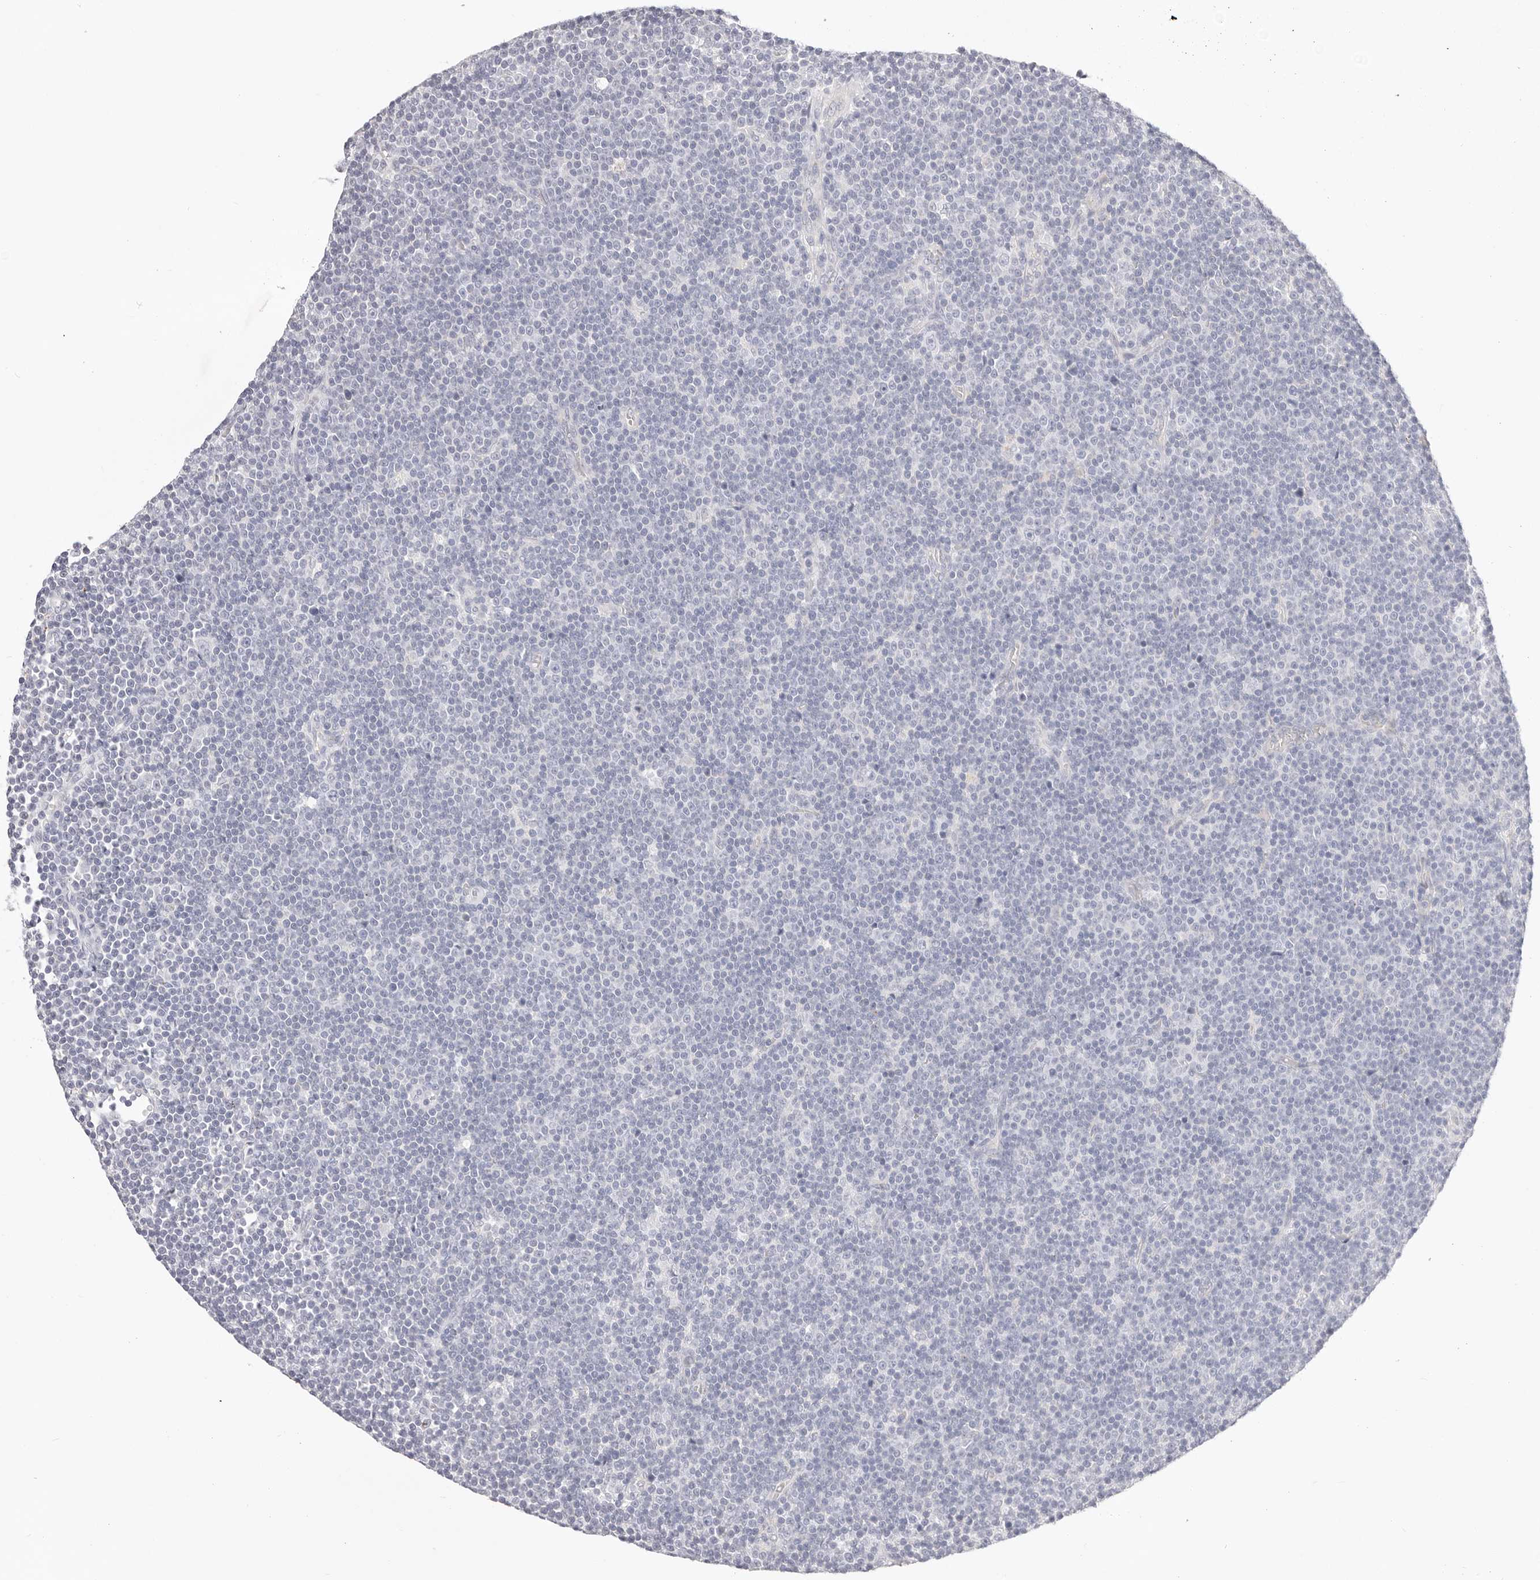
{"staining": {"intensity": "negative", "quantity": "none", "location": "none"}, "tissue": "lymphoma", "cell_type": "Tumor cells", "image_type": "cancer", "snomed": [{"axis": "morphology", "description": "Malignant lymphoma, non-Hodgkin's type, Low grade"}, {"axis": "topography", "description": "Lymph node"}], "caption": "Tumor cells show no significant positivity in lymphoma. Brightfield microscopy of IHC stained with DAB (3,3'-diaminobenzidine) (brown) and hematoxylin (blue), captured at high magnification.", "gene": "STKLD1", "patient": {"sex": "female", "age": 67}}